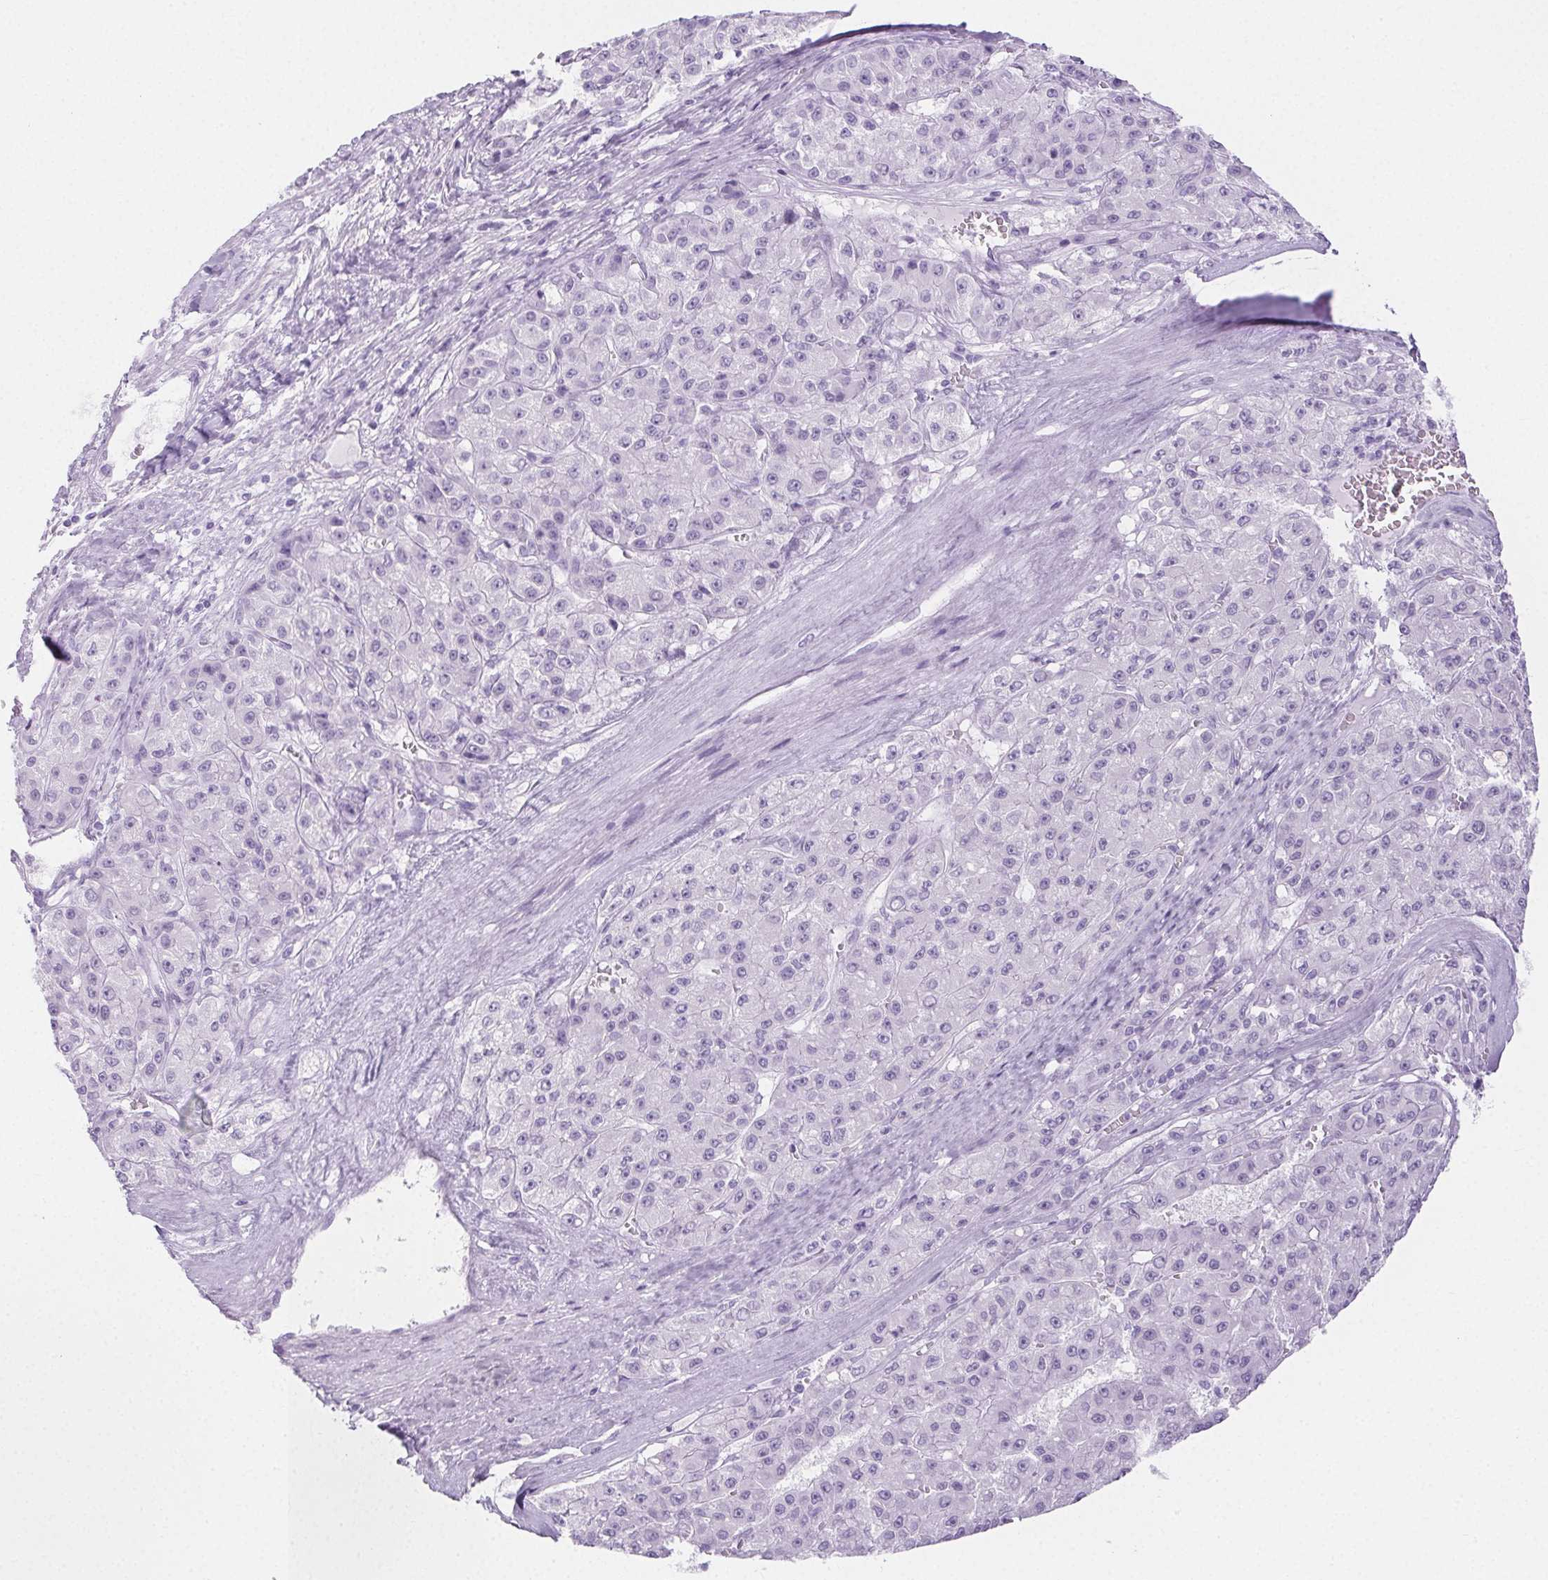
{"staining": {"intensity": "negative", "quantity": "none", "location": "none"}, "tissue": "liver cancer", "cell_type": "Tumor cells", "image_type": "cancer", "snomed": [{"axis": "morphology", "description": "Carcinoma, Hepatocellular, NOS"}, {"axis": "topography", "description": "Liver"}], "caption": "This is a histopathology image of immunohistochemistry (IHC) staining of liver cancer (hepatocellular carcinoma), which shows no positivity in tumor cells. (Immunohistochemistry, brightfield microscopy, high magnification).", "gene": "PI3", "patient": {"sex": "male", "age": 70}}